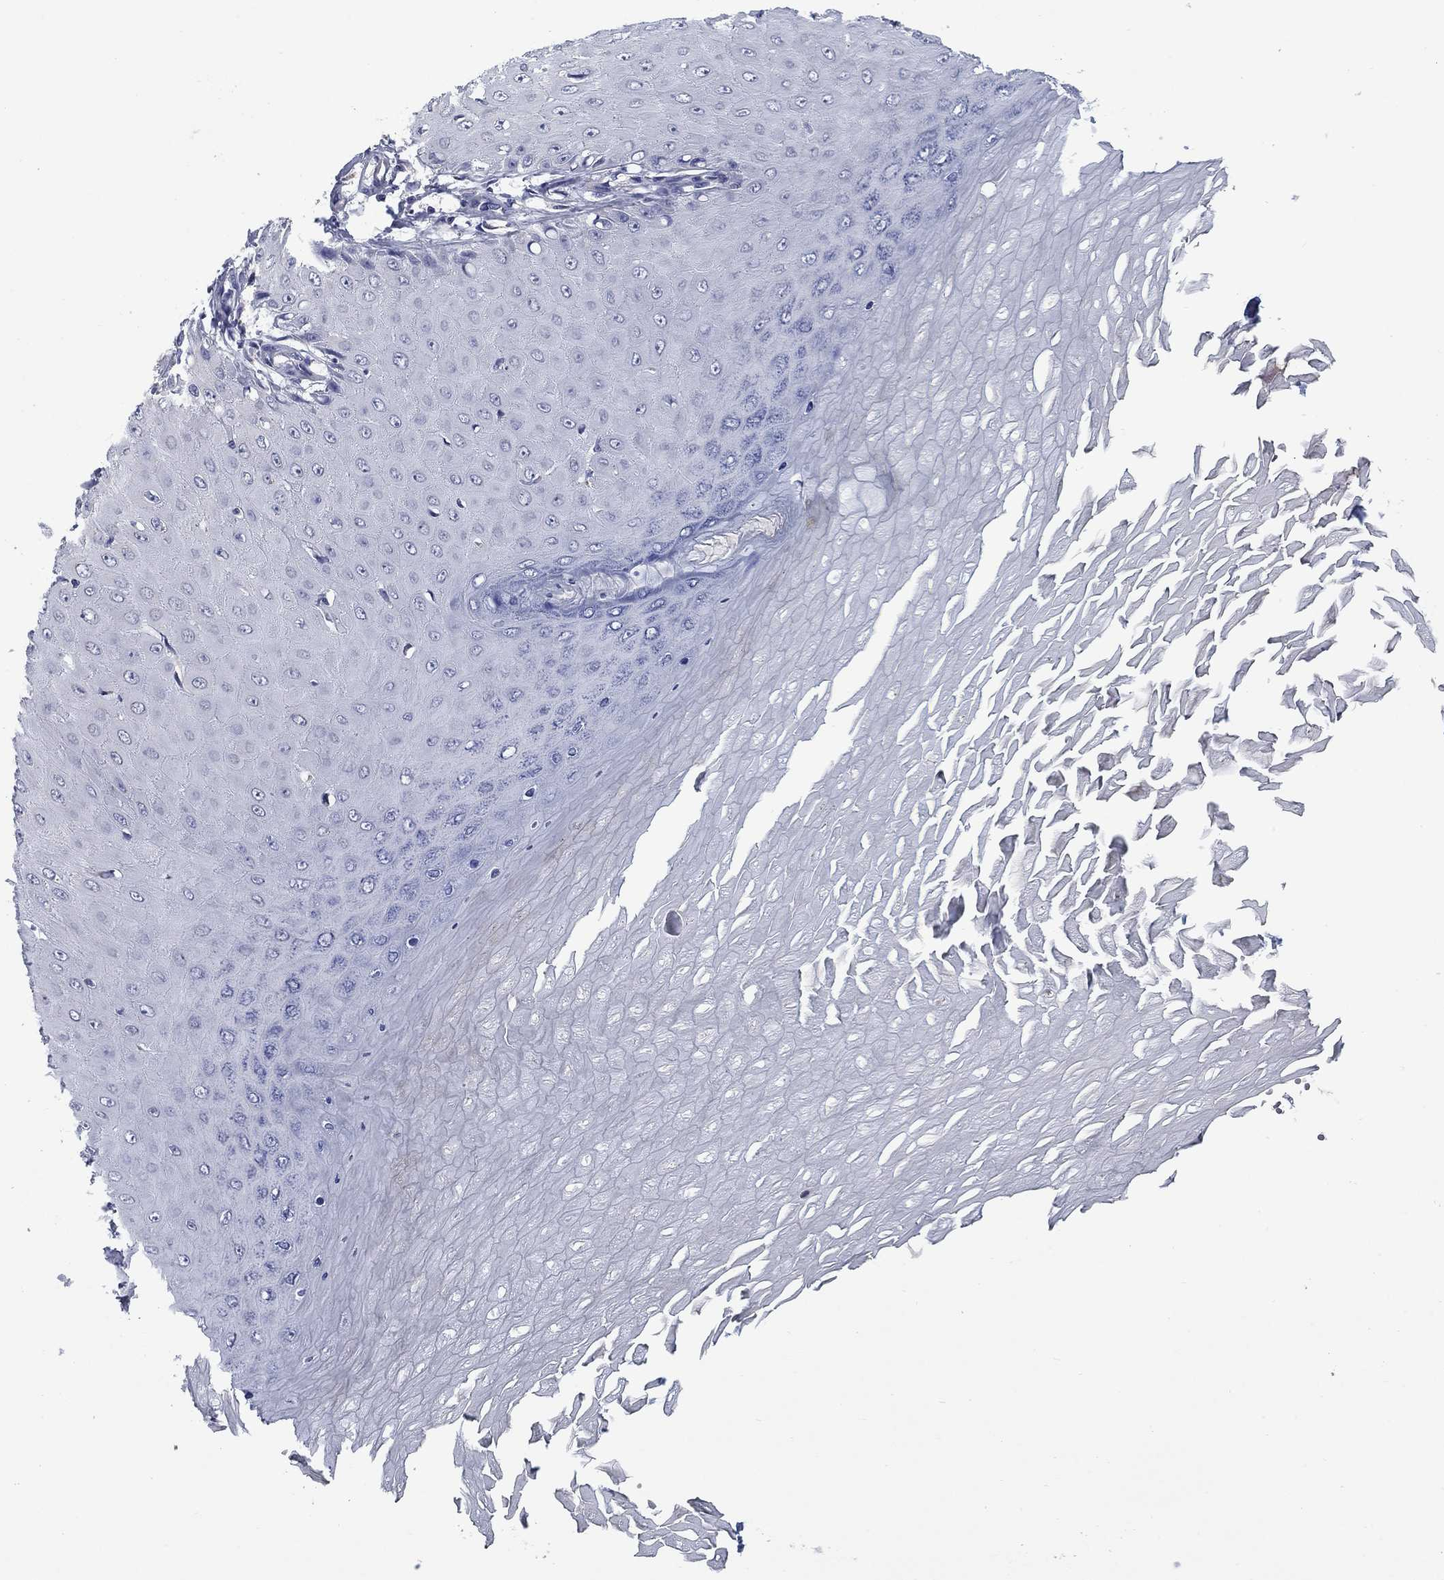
{"staining": {"intensity": "negative", "quantity": "none", "location": "none"}, "tissue": "skin cancer", "cell_type": "Tumor cells", "image_type": "cancer", "snomed": [{"axis": "morphology", "description": "Inflammation, NOS"}, {"axis": "morphology", "description": "Squamous cell carcinoma, NOS"}, {"axis": "topography", "description": "Skin"}], "caption": "This is an immunohistochemistry (IHC) photomicrograph of skin squamous cell carcinoma. There is no expression in tumor cells.", "gene": "FRK", "patient": {"sex": "male", "age": 70}}